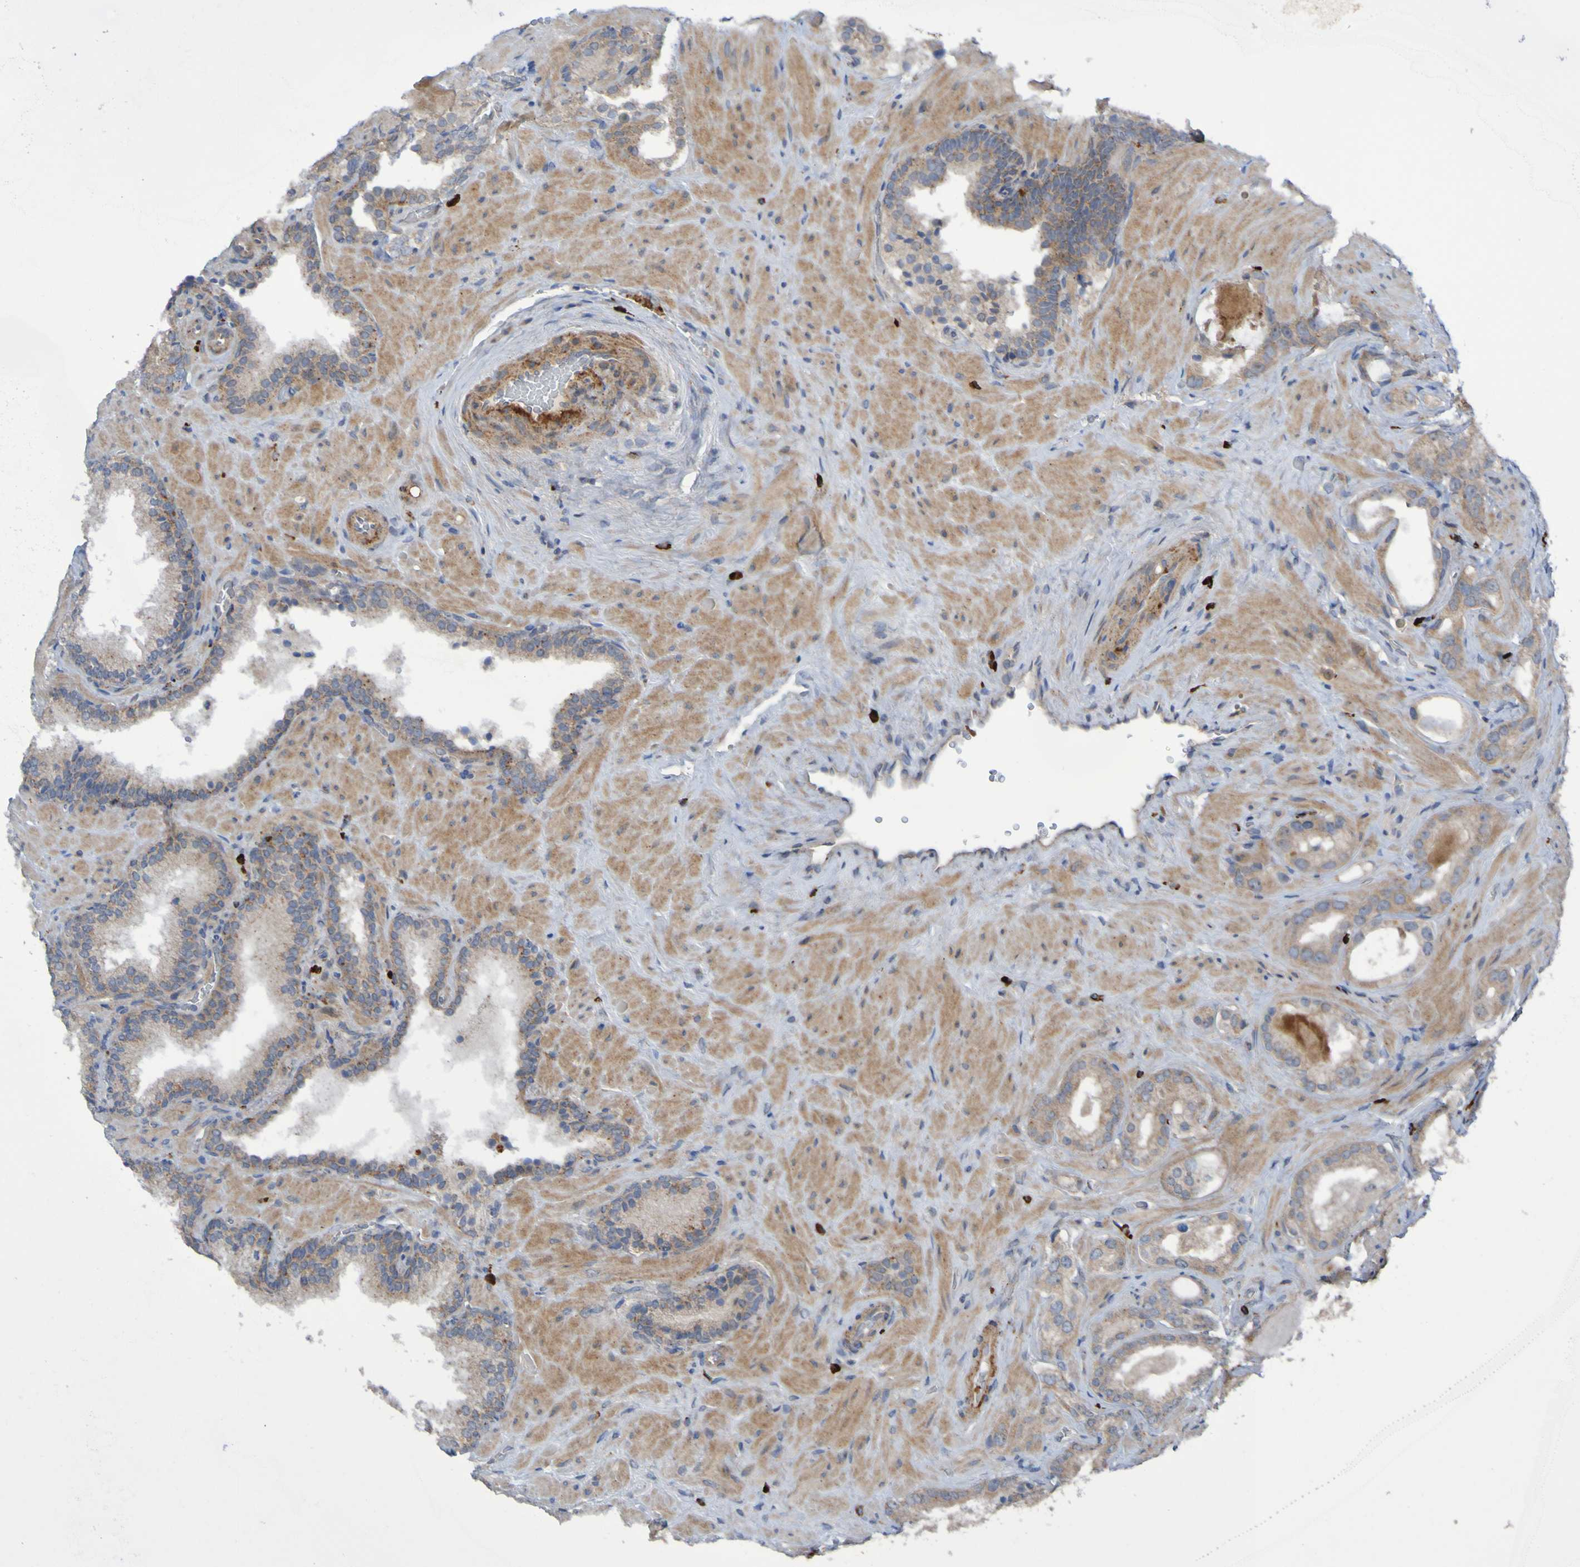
{"staining": {"intensity": "weak", "quantity": ">75%", "location": "cytoplasmic/membranous"}, "tissue": "prostate cancer", "cell_type": "Tumor cells", "image_type": "cancer", "snomed": [{"axis": "morphology", "description": "Adenocarcinoma, High grade"}, {"axis": "topography", "description": "Prostate"}], "caption": "Protein expression analysis of human prostate cancer reveals weak cytoplasmic/membranous positivity in about >75% of tumor cells.", "gene": "ANGPT4", "patient": {"sex": "male", "age": 64}}